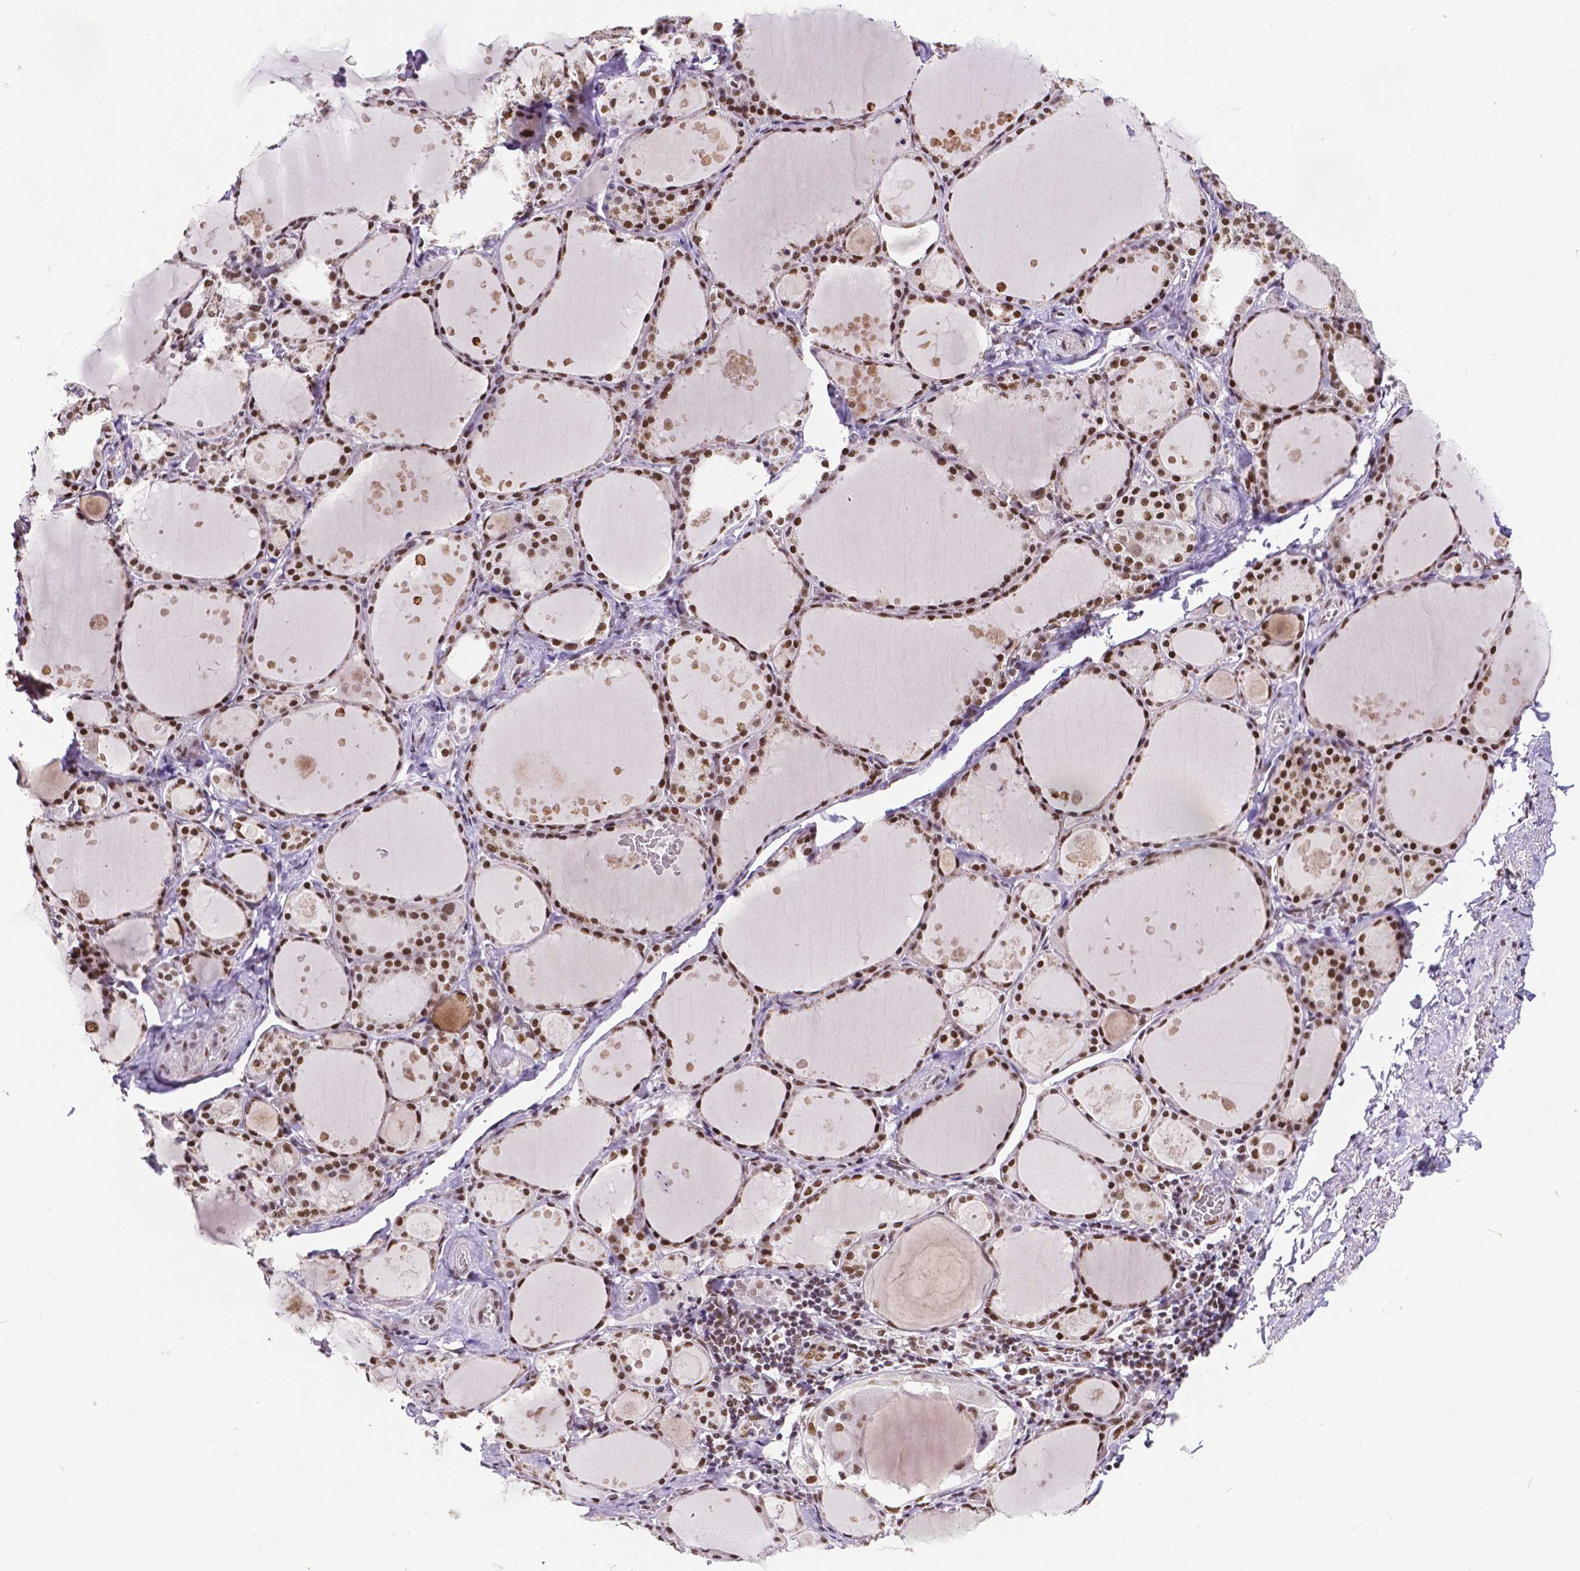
{"staining": {"intensity": "strong", "quantity": ">75%", "location": "nuclear"}, "tissue": "thyroid gland", "cell_type": "Glandular cells", "image_type": "normal", "snomed": [{"axis": "morphology", "description": "Normal tissue, NOS"}, {"axis": "topography", "description": "Thyroid gland"}], "caption": "IHC staining of benign thyroid gland, which exhibits high levels of strong nuclear staining in approximately >75% of glandular cells indicating strong nuclear protein expression. The staining was performed using DAB (3,3'-diaminobenzidine) (brown) for protein detection and nuclei were counterstained in hematoxylin (blue).", "gene": "ATRX", "patient": {"sex": "male", "age": 68}}